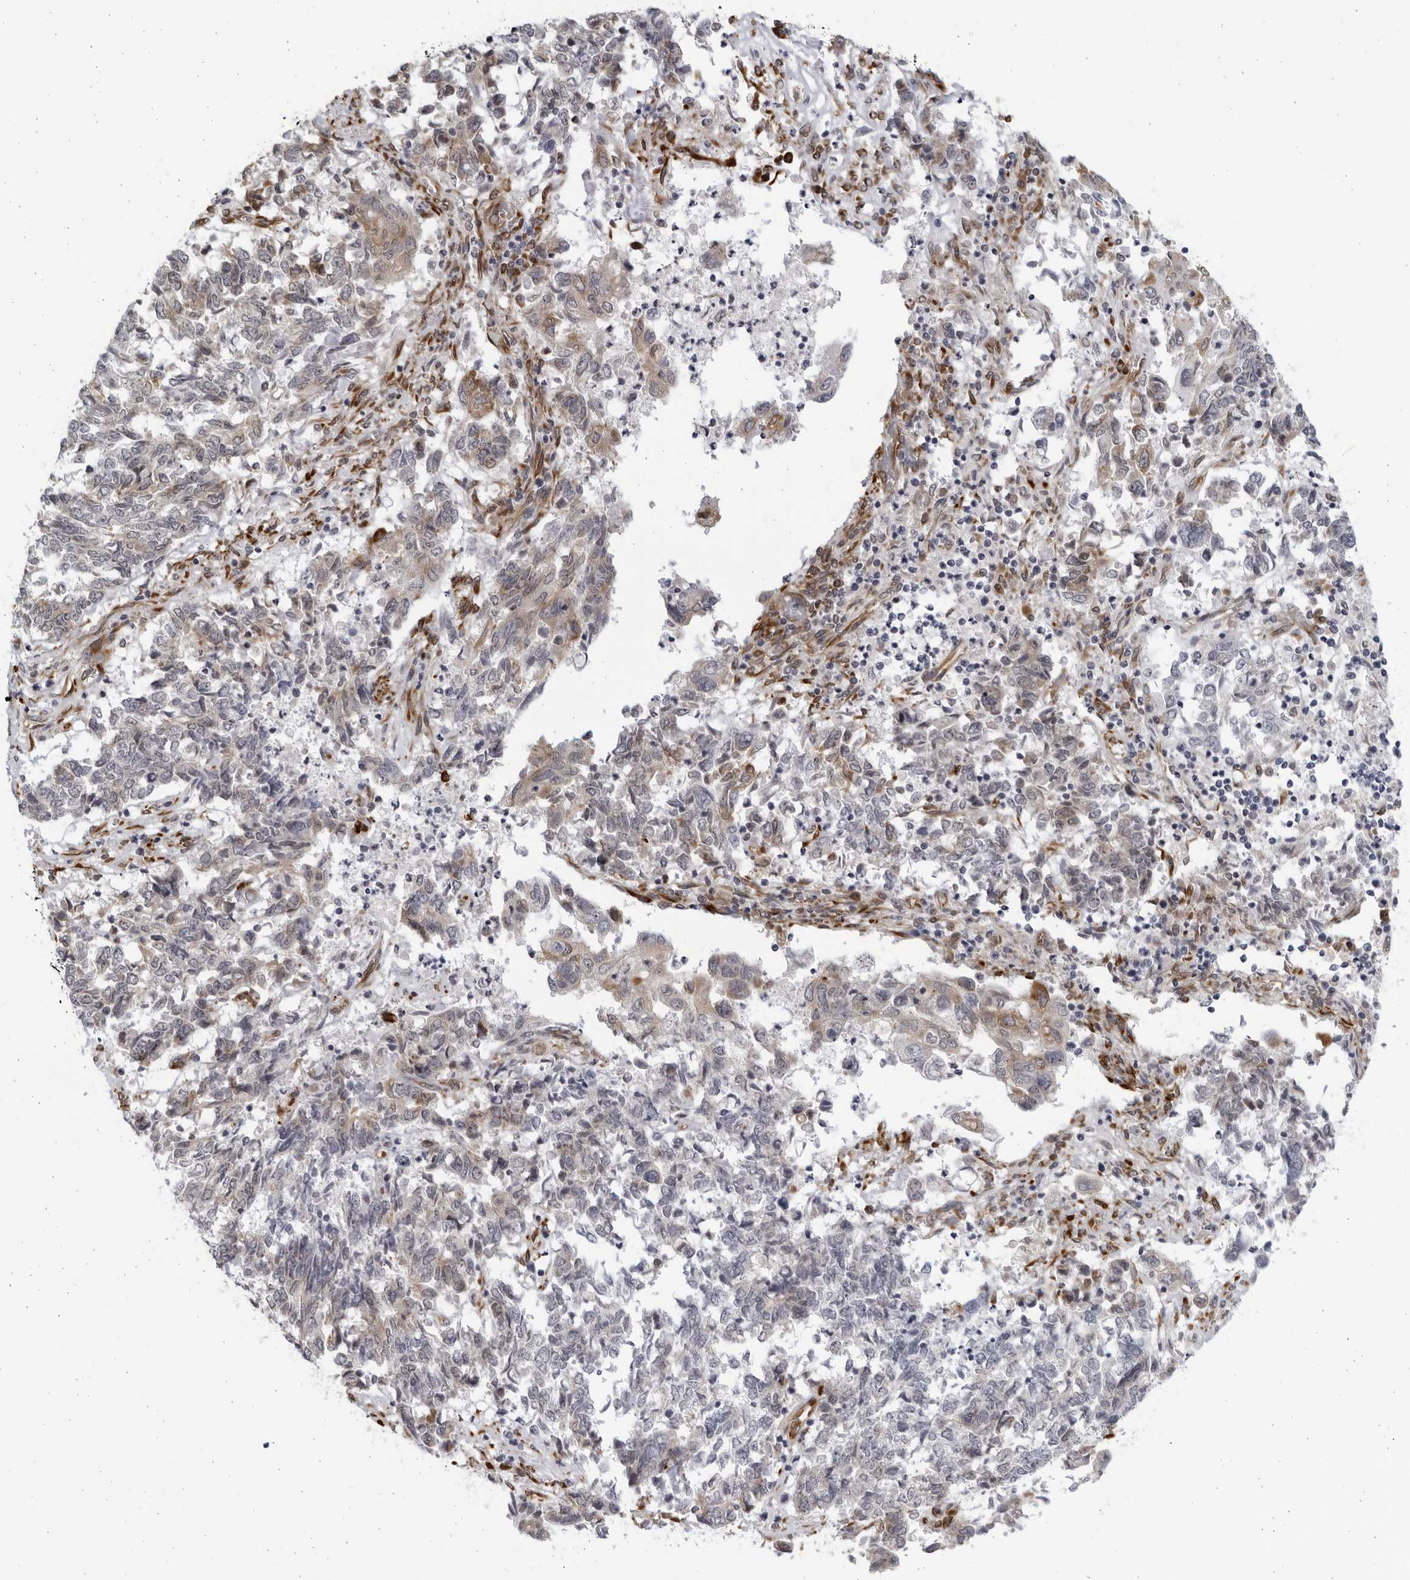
{"staining": {"intensity": "weak", "quantity": "<25%", "location": "cytoplasmic/membranous"}, "tissue": "endometrial cancer", "cell_type": "Tumor cells", "image_type": "cancer", "snomed": [{"axis": "morphology", "description": "Adenocarcinoma, NOS"}, {"axis": "topography", "description": "Endometrium"}], "caption": "Tumor cells show no significant protein staining in endometrial cancer. The staining was performed using DAB (3,3'-diaminobenzidine) to visualize the protein expression in brown, while the nuclei were stained in blue with hematoxylin (Magnification: 20x).", "gene": "BMP2K", "patient": {"sex": "female", "age": 80}}